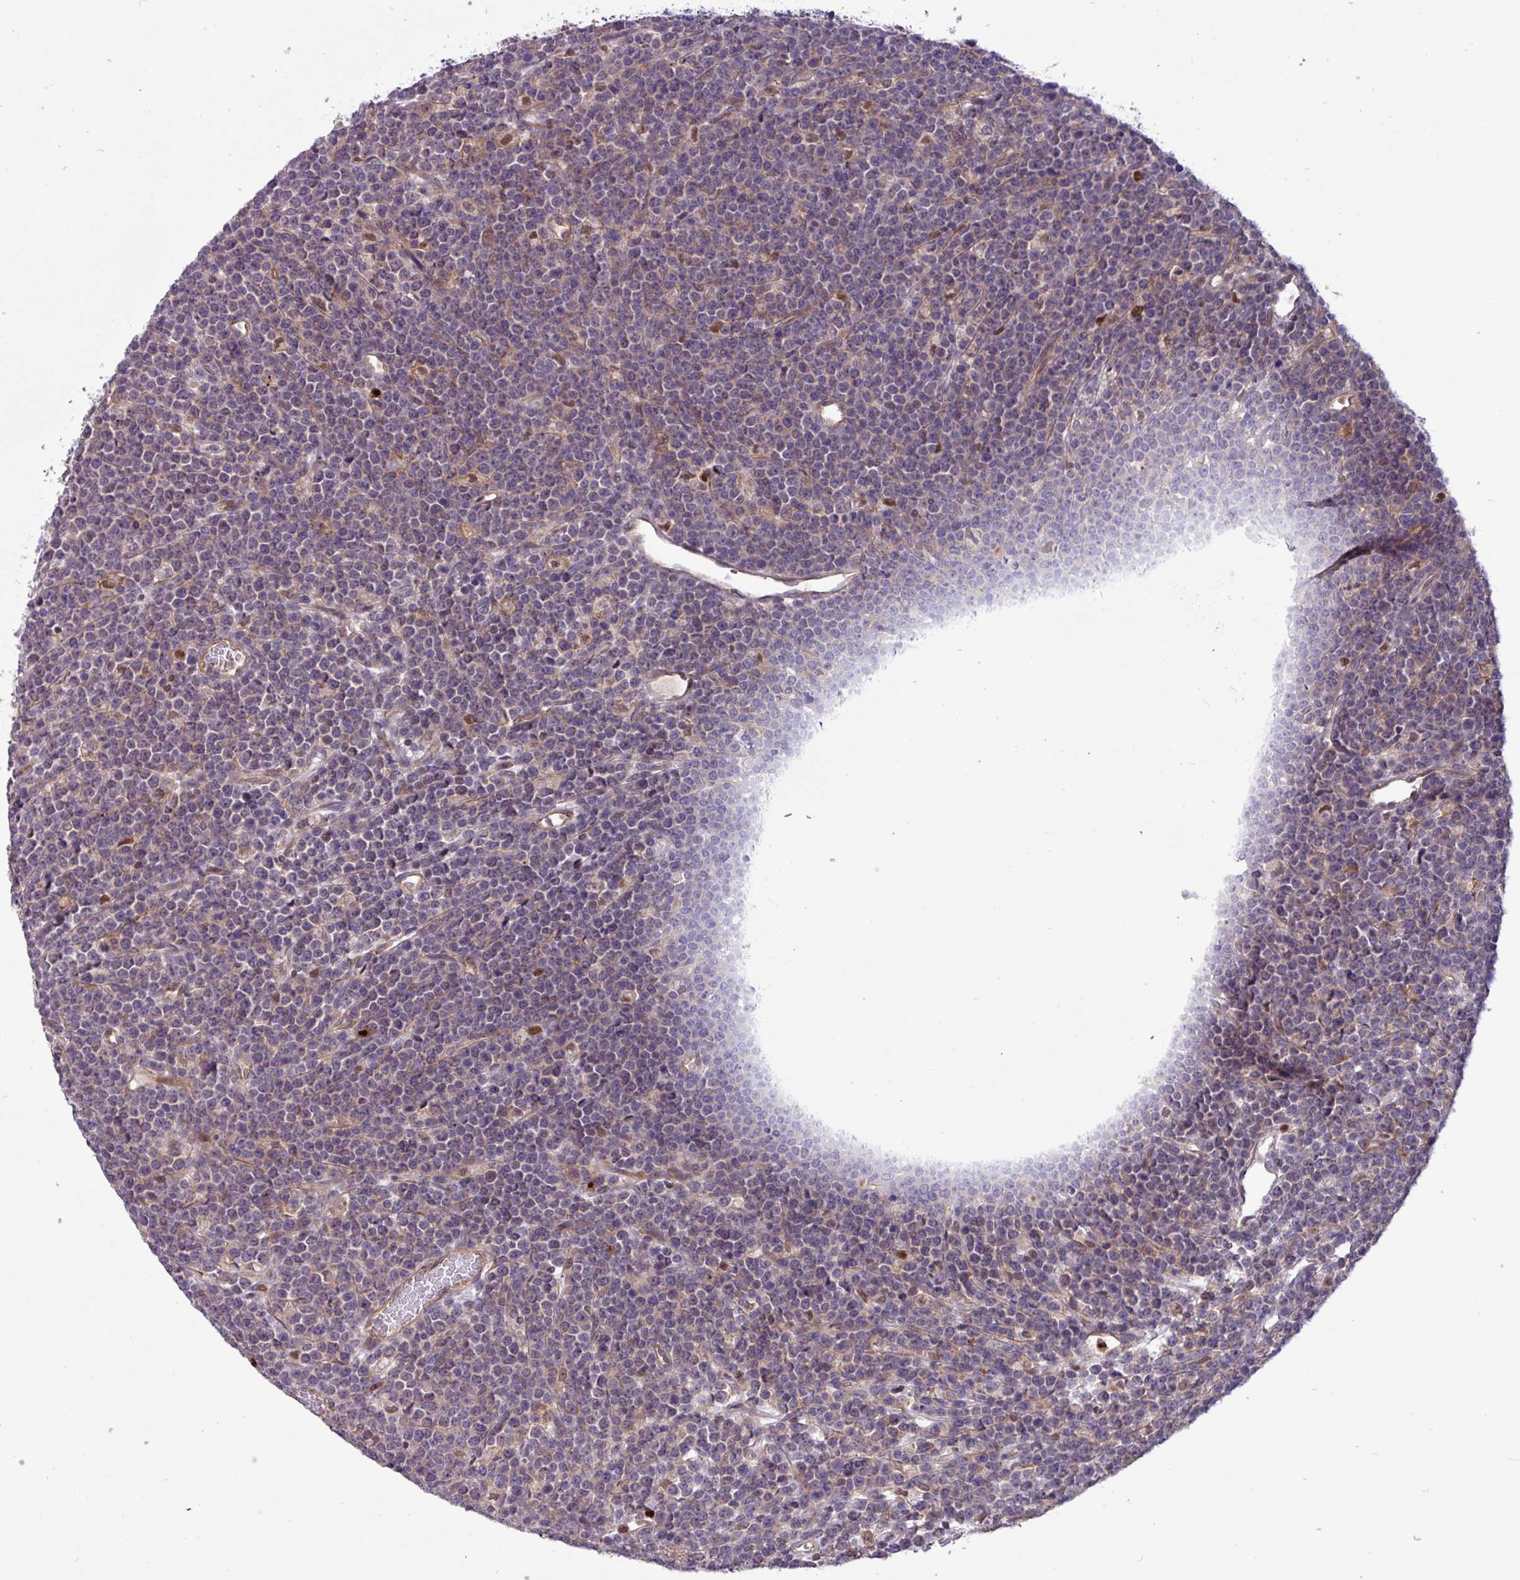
{"staining": {"intensity": "negative", "quantity": "none", "location": "none"}, "tissue": "lymphoma", "cell_type": "Tumor cells", "image_type": "cancer", "snomed": [{"axis": "morphology", "description": "Malignant lymphoma, non-Hodgkin's type, High grade"}, {"axis": "topography", "description": "Ovary"}], "caption": "A high-resolution histopathology image shows immunohistochemistry (IHC) staining of lymphoma, which exhibits no significant expression in tumor cells. (DAB IHC, high magnification).", "gene": "CNTRL", "patient": {"sex": "female", "age": 56}}